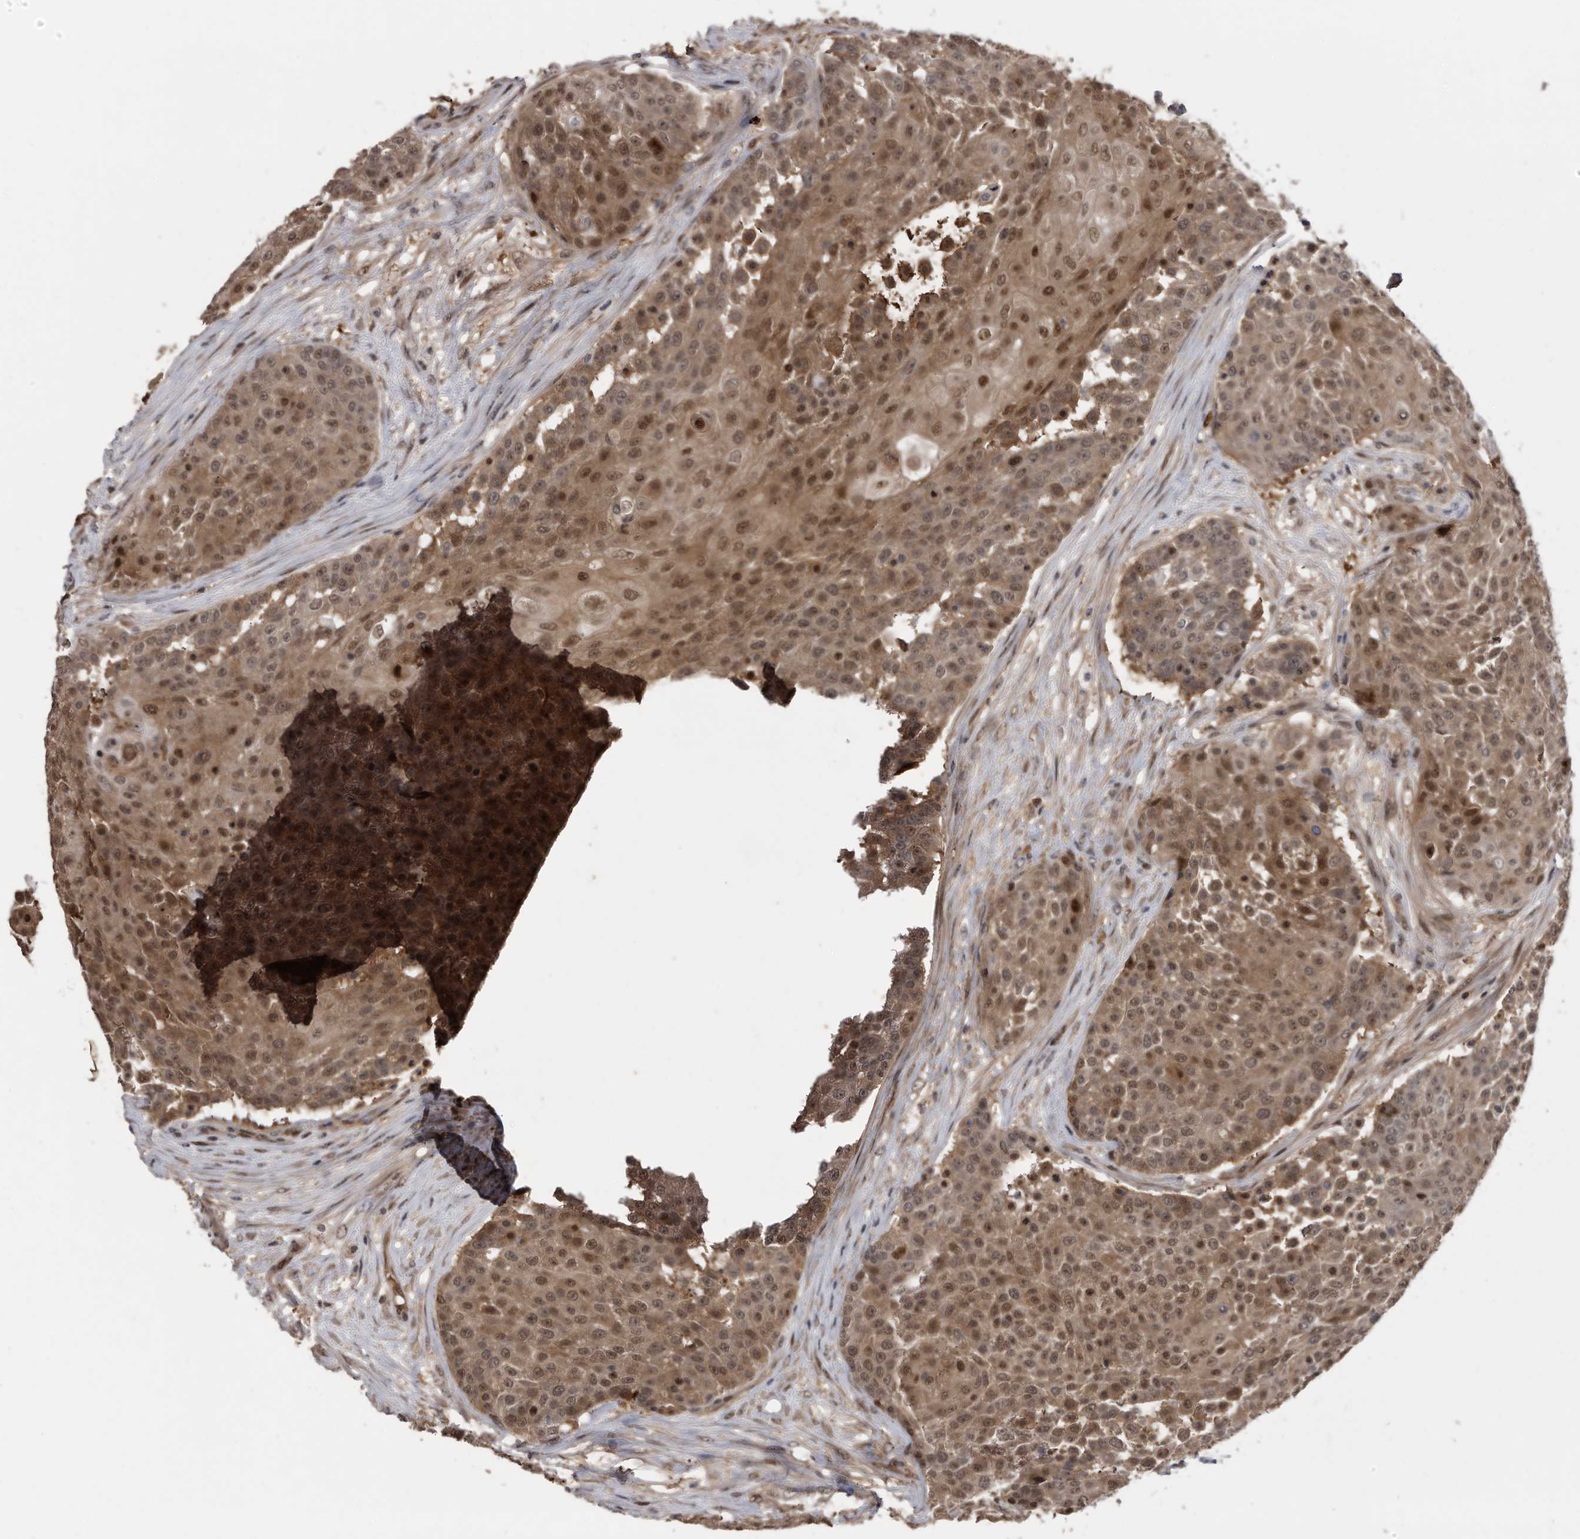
{"staining": {"intensity": "moderate", "quantity": ">75%", "location": "cytoplasmic/membranous,nuclear"}, "tissue": "urothelial cancer", "cell_type": "Tumor cells", "image_type": "cancer", "snomed": [{"axis": "morphology", "description": "Urothelial carcinoma, High grade"}, {"axis": "topography", "description": "Urinary bladder"}], "caption": "Protein analysis of urothelial cancer tissue demonstrates moderate cytoplasmic/membranous and nuclear positivity in approximately >75% of tumor cells.", "gene": "RAD23B", "patient": {"sex": "female", "age": 63}}